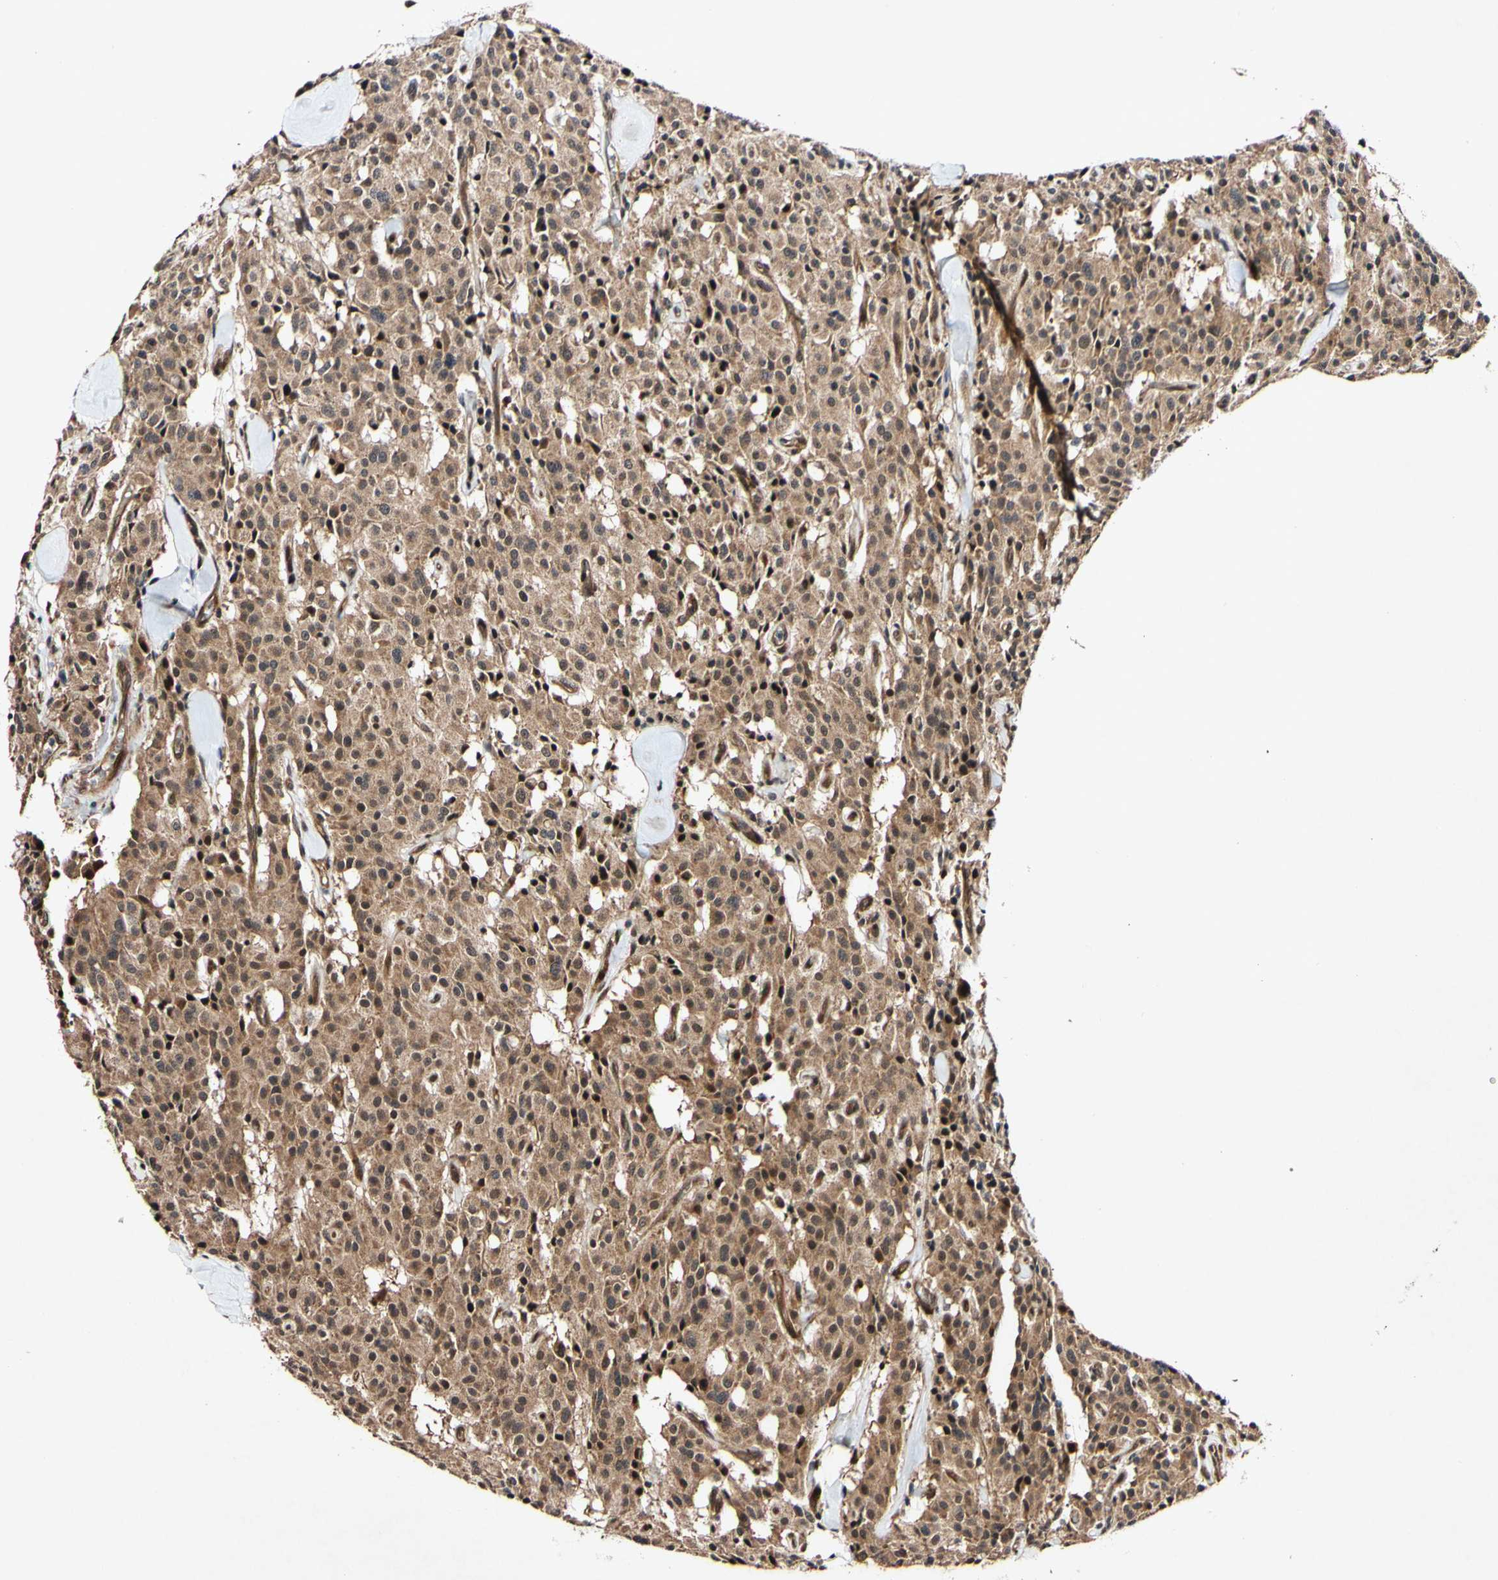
{"staining": {"intensity": "moderate", "quantity": ">75%", "location": "cytoplasmic/membranous,nuclear"}, "tissue": "carcinoid", "cell_type": "Tumor cells", "image_type": "cancer", "snomed": [{"axis": "morphology", "description": "Carcinoid, malignant, NOS"}, {"axis": "topography", "description": "Lung"}], "caption": "The micrograph shows immunohistochemical staining of malignant carcinoid. There is moderate cytoplasmic/membranous and nuclear staining is present in approximately >75% of tumor cells.", "gene": "CSNK1E", "patient": {"sex": "male", "age": 30}}